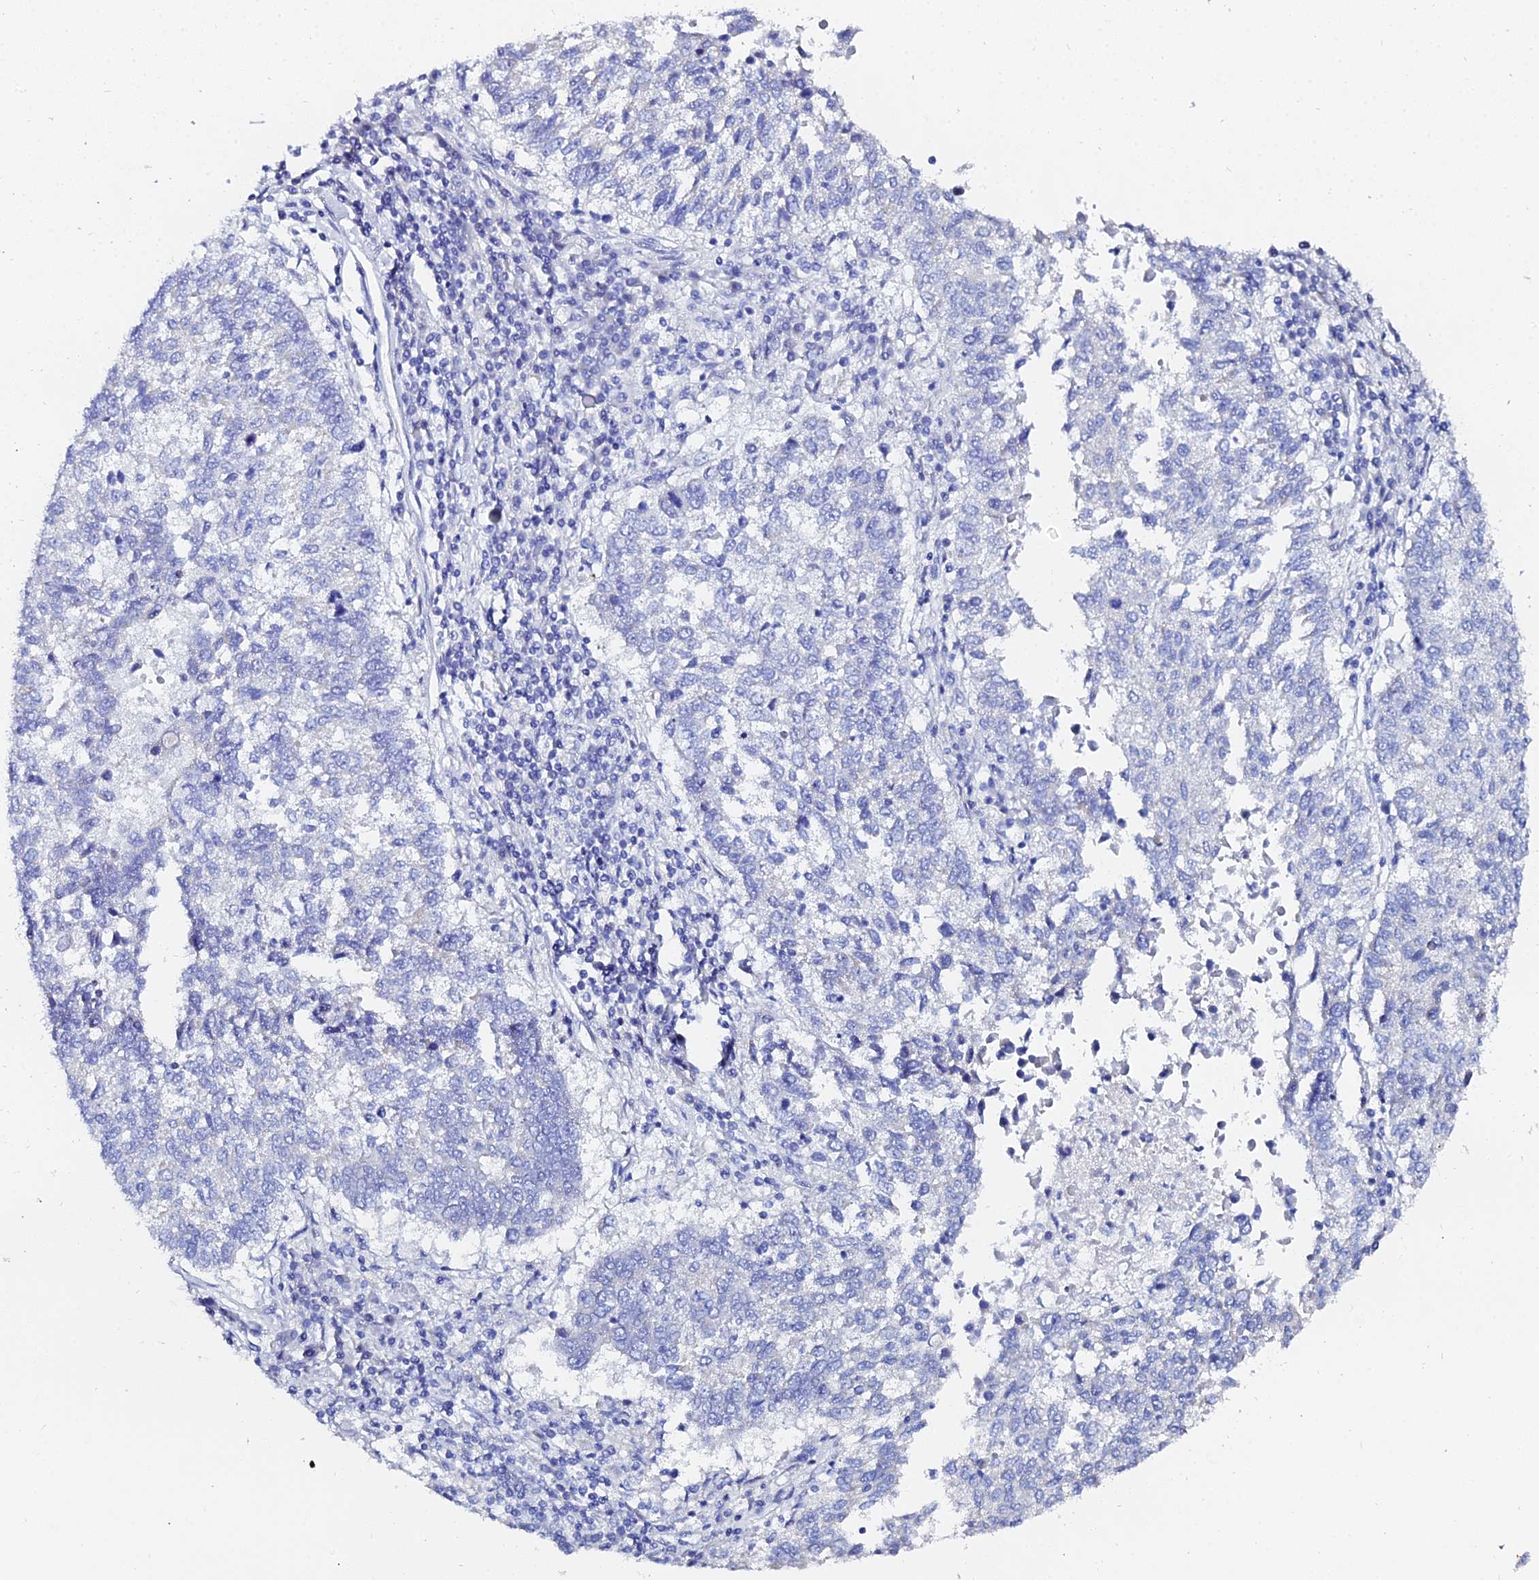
{"staining": {"intensity": "negative", "quantity": "none", "location": "none"}, "tissue": "lung cancer", "cell_type": "Tumor cells", "image_type": "cancer", "snomed": [{"axis": "morphology", "description": "Squamous cell carcinoma, NOS"}, {"axis": "topography", "description": "Lung"}], "caption": "Protein analysis of lung squamous cell carcinoma shows no significant staining in tumor cells.", "gene": "OCM", "patient": {"sex": "male", "age": 73}}